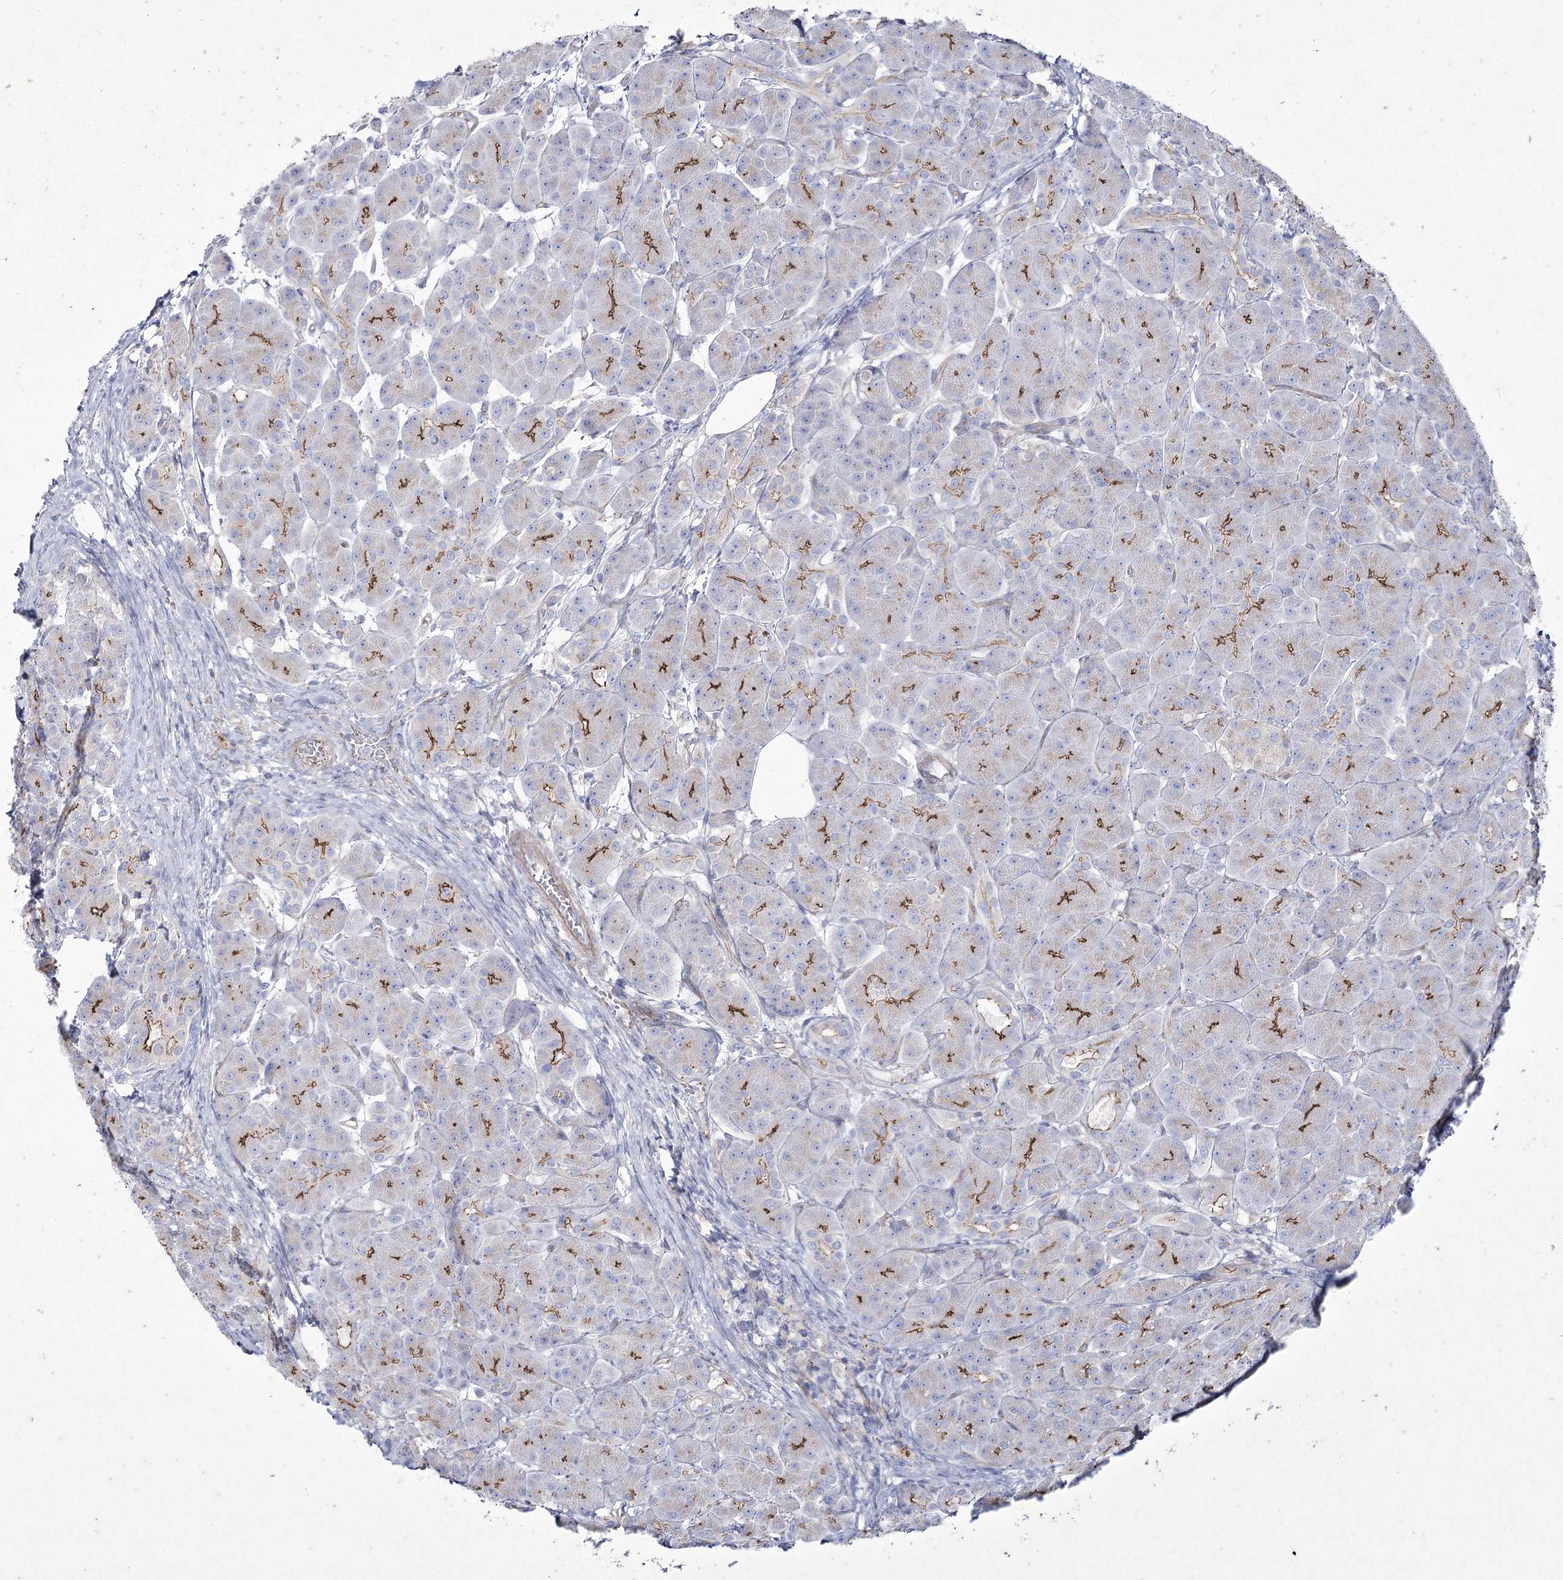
{"staining": {"intensity": "moderate", "quantity": "<25%", "location": "cytoplasmic/membranous"}, "tissue": "pancreas", "cell_type": "Exocrine glandular cells", "image_type": "normal", "snomed": [{"axis": "morphology", "description": "Normal tissue, NOS"}, {"axis": "topography", "description": "Pancreas"}], "caption": "Pancreas stained with immunohistochemistry shows moderate cytoplasmic/membranous positivity in approximately <25% of exocrine glandular cells.", "gene": "LDLRAD3", "patient": {"sex": "male", "age": 63}}